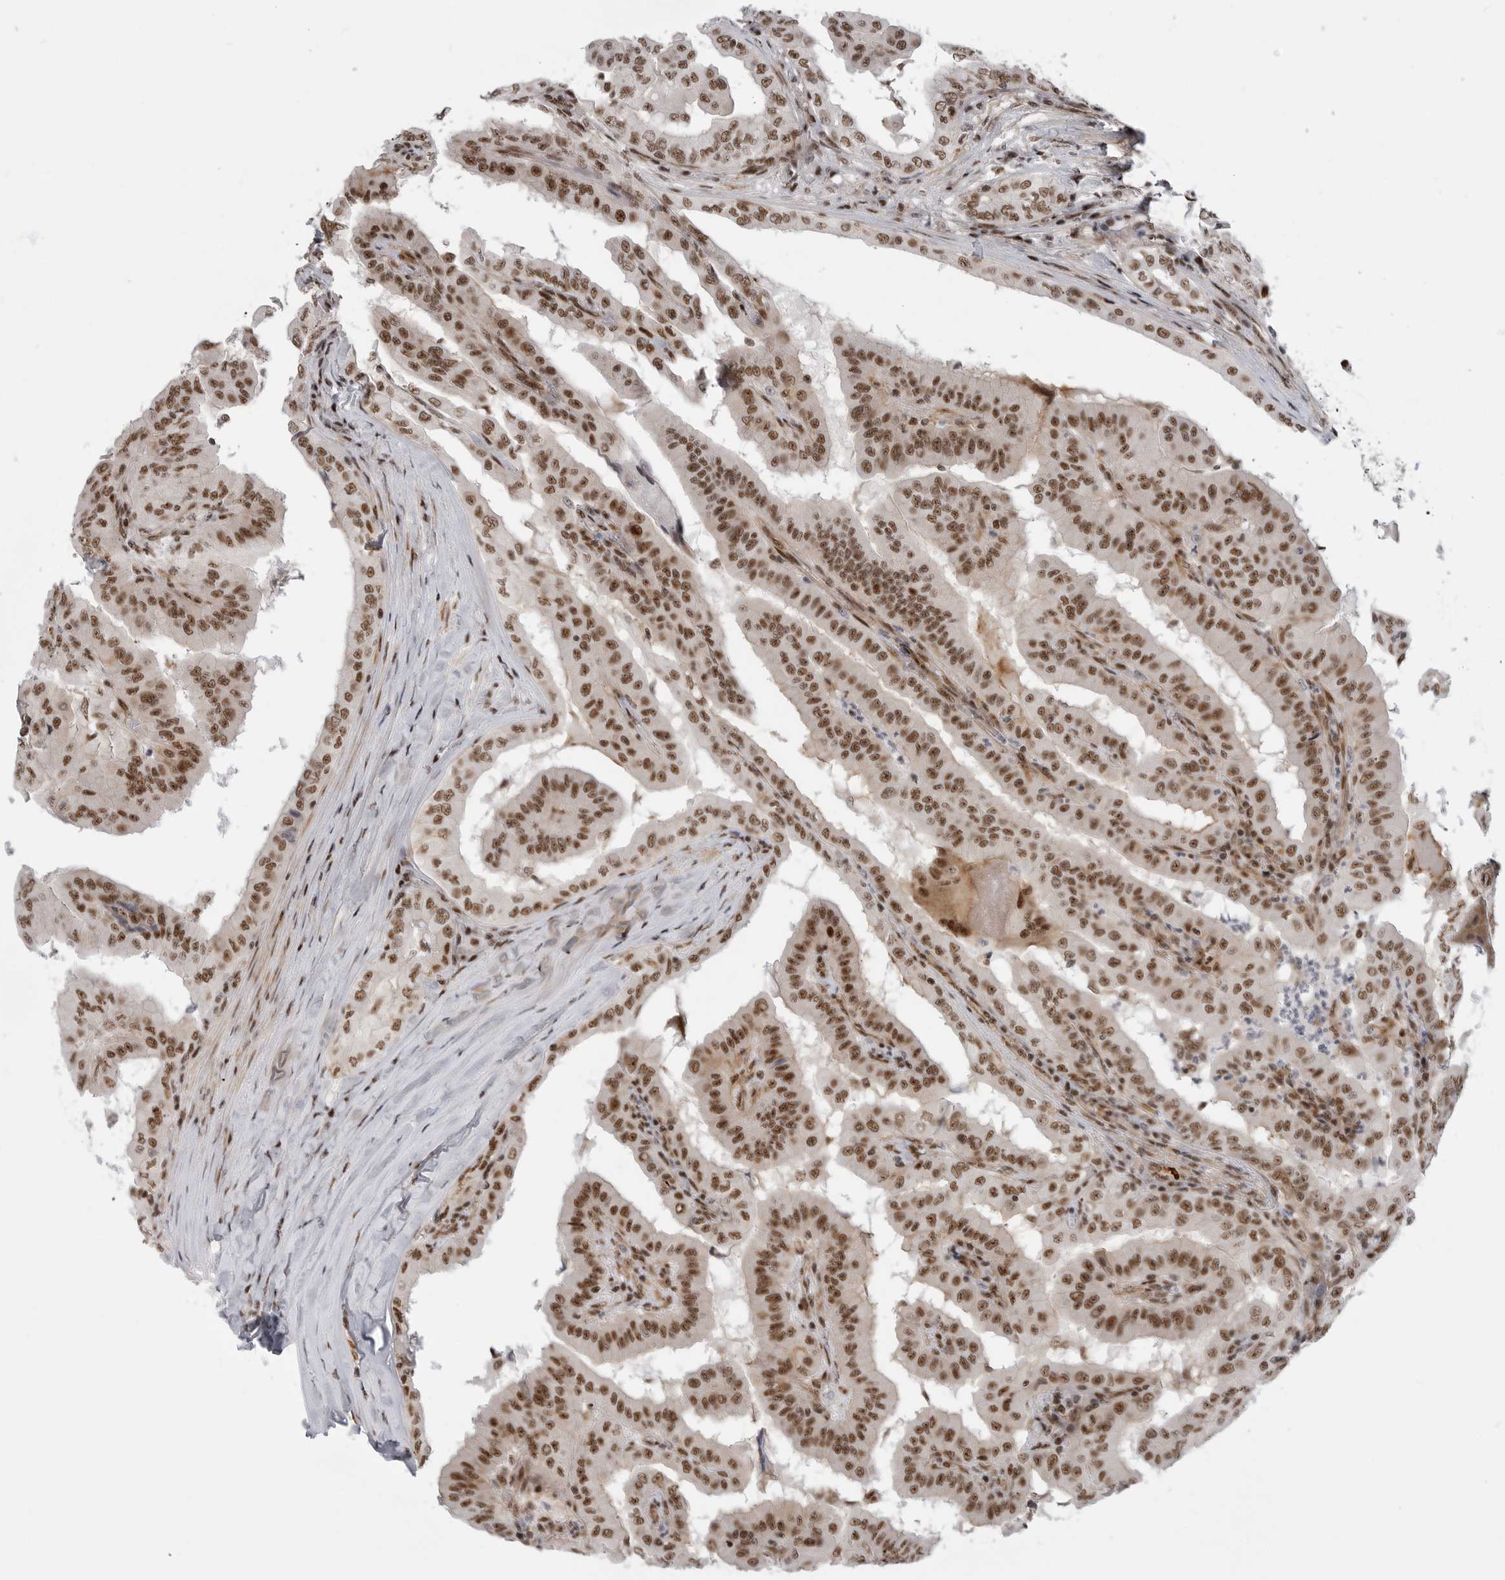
{"staining": {"intensity": "strong", "quantity": ">75%", "location": "nuclear"}, "tissue": "thyroid cancer", "cell_type": "Tumor cells", "image_type": "cancer", "snomed": [{"axis": "morphology", "description": "Papillary adenocarcinoma, NOS"}, {"axis": "topography", "description": "Thyroid gland"}], "caption": "Immunohistochemical staining of papillary adenocarcinoma (thyroid) demonstrates high levels of strong nuclear protein staining in about >75% of tumor cells.", "gene": "GPATCH2", "patient": {"sex": "male", "age": 33}}